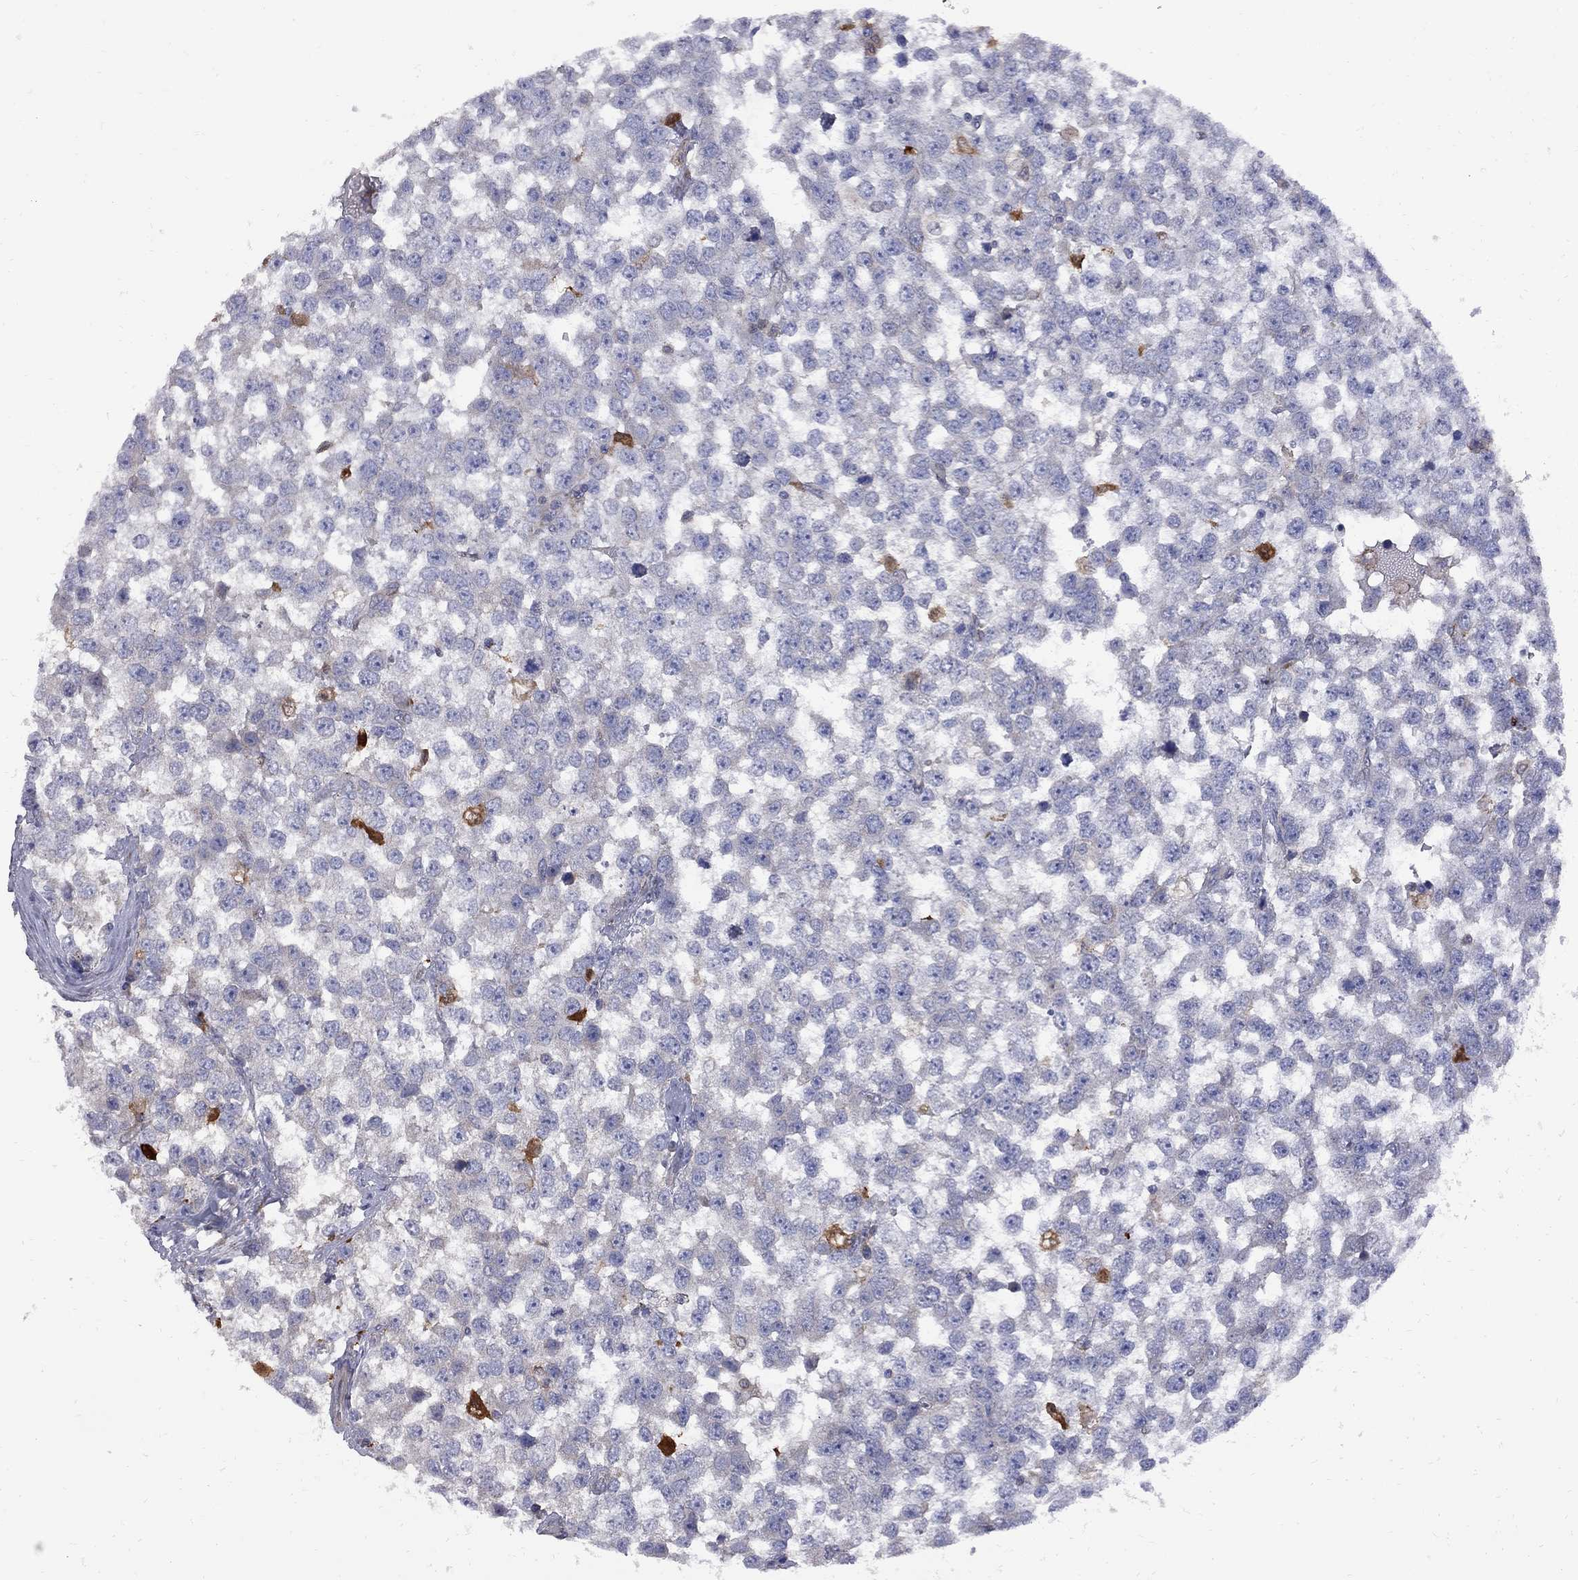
{"staining": {"intensity": "negative", "quantity": "none", "location": "none"}, "tissue": "testis cancer", "cell_type": "Tumor cells", "image_type": "cancer", "snomed": [{"axis": "morphology", "description": "Normal tissue, NOS"}, {"axis": "morphology", "description": "Seminoma, NOS"}, {"axis": "topography", "description": "Testis"}, {"axis": "topography", "description": "Epididymis"}], "caption": "An immunohistochemistry photomicrograph of testis seminoma is shown. There is no staining in tumor cells of testis seminoma.", "gene": "MTHFR", "patient": {"sex": "male", "age": 34}}